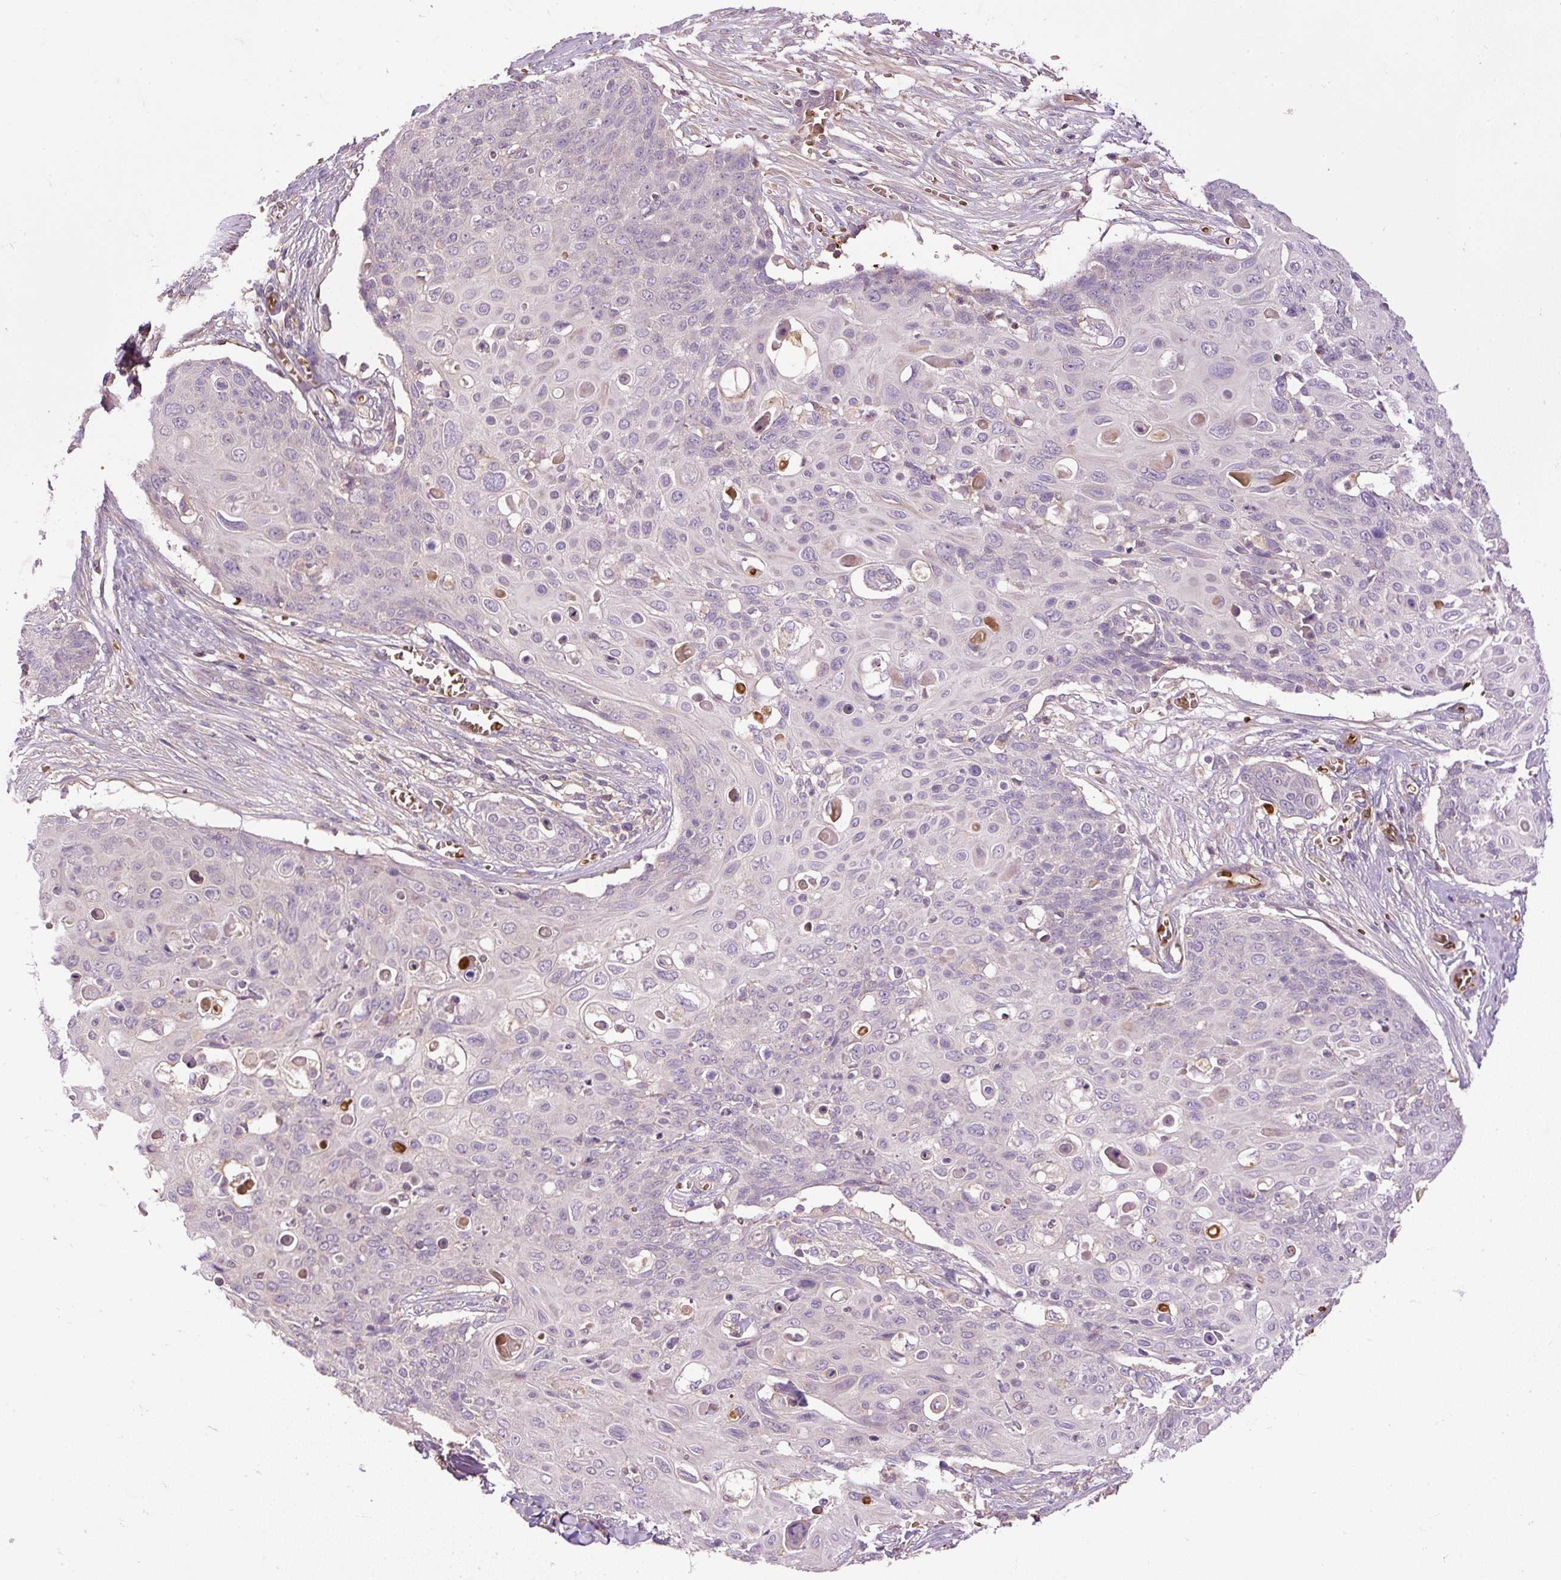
{"staining": {"intensity": "negative", "quantity": "none", "location": "none"}, "tissue": "skin cancer", "cell_type": "Tumor cells", "image_type": "cancer", "snomed": [{"axis": "morphology", "description": "Squamous cell carcinoma, NOS"}, {"axis": "topography", "description": "Skin"}, {"axis": "topography", "description": "Vulva"}], "caption": "IHC histopathology image of skin squamous cell carcinoma stained for a protein (brown), which displays no staining in tumor cells.", "gene": "CXCL13", "patient": {"sex": "female", "age": 85}}